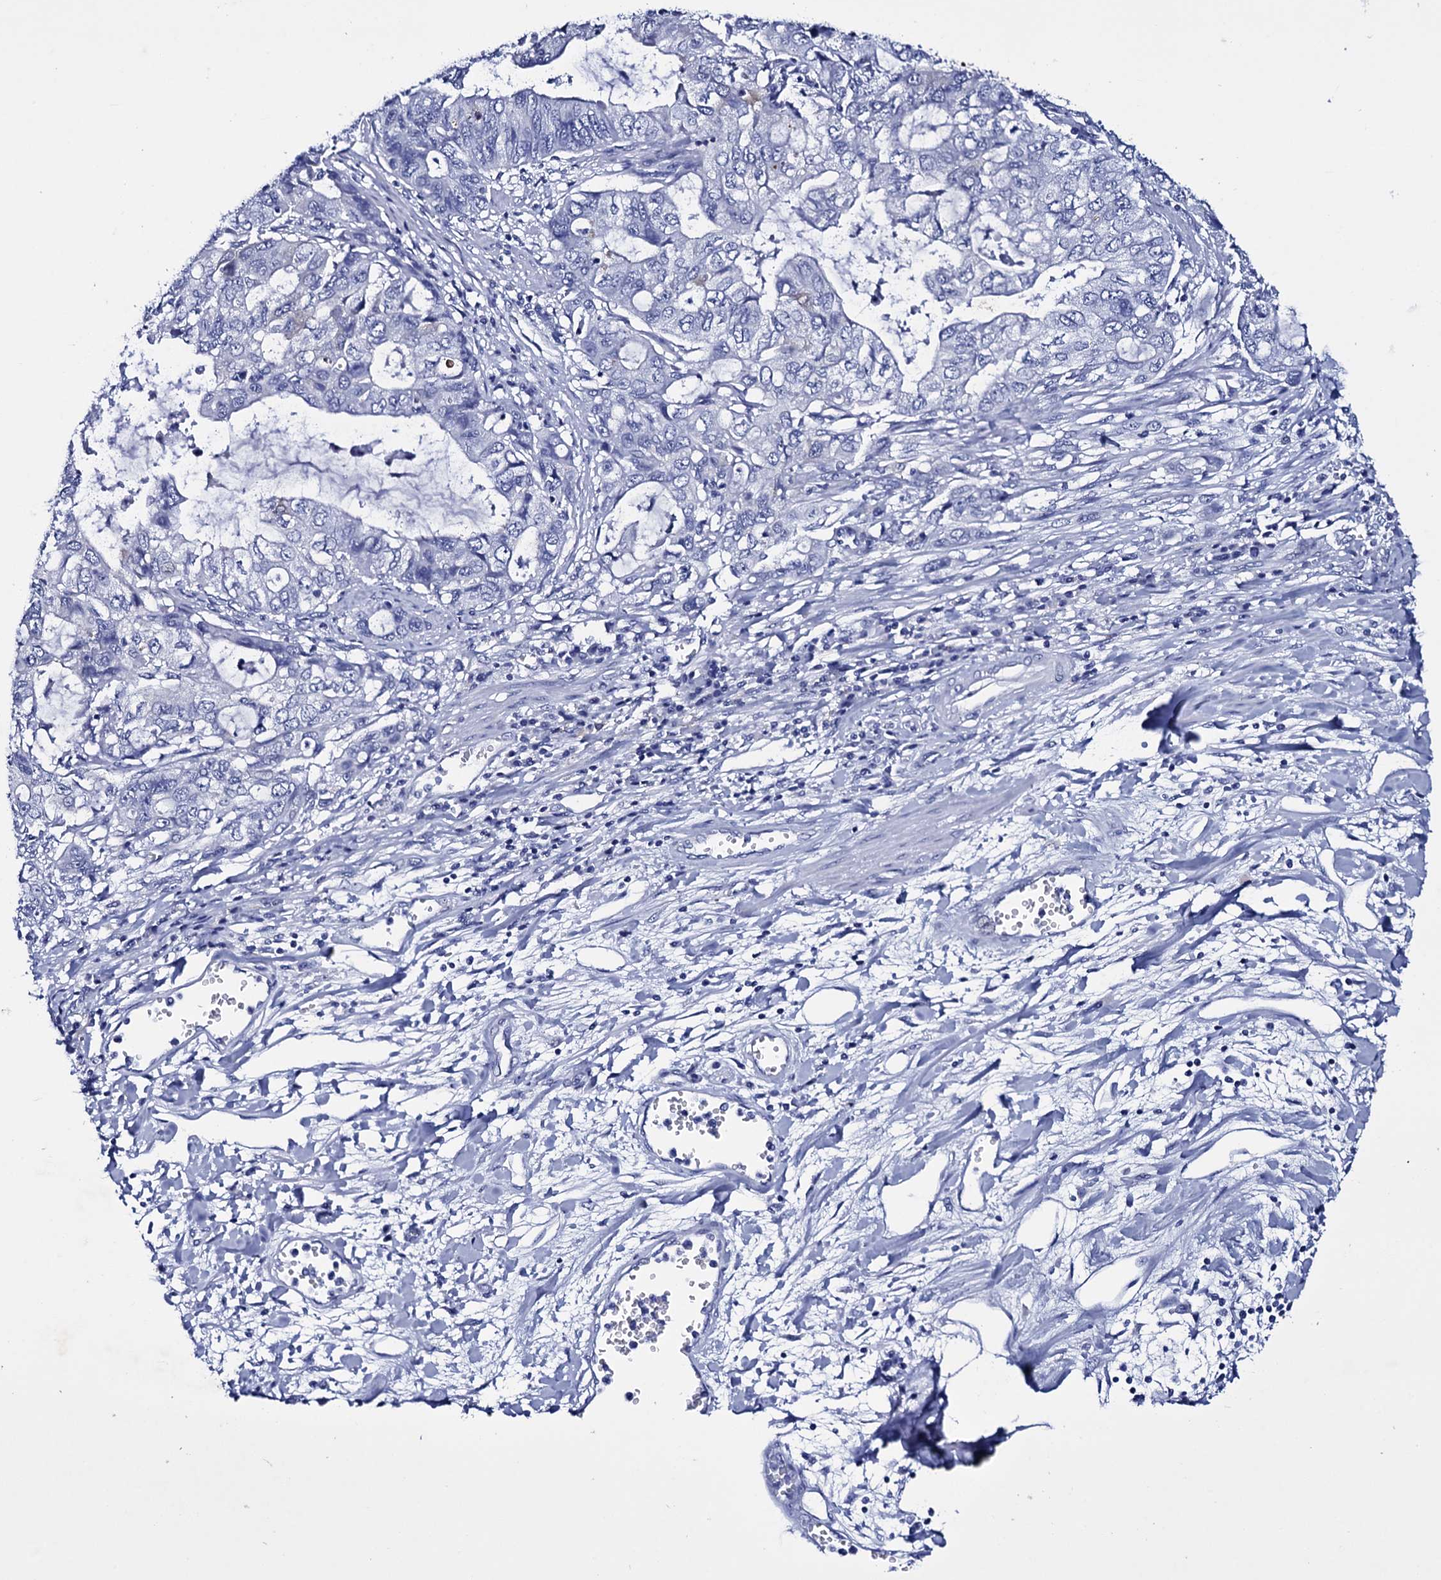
{"staining": {"intensity": "negative", "quantity": "none", "location": "none"}, "tissue": "stomach cancer", "cell_type": "Tumor cells", "image_type": "cancer", "snomed": [{"axis": "morphology", "description": "Adenocarcinoma, NOS"}, {"axis": "topography", "description": "Stomach, upper"}], "caption": "Tumor cells show no significant protein staining in adenocarcinoma (stomach).", "gene": "ITPRID2", "patient": {"sex": "female", "age": 52}}